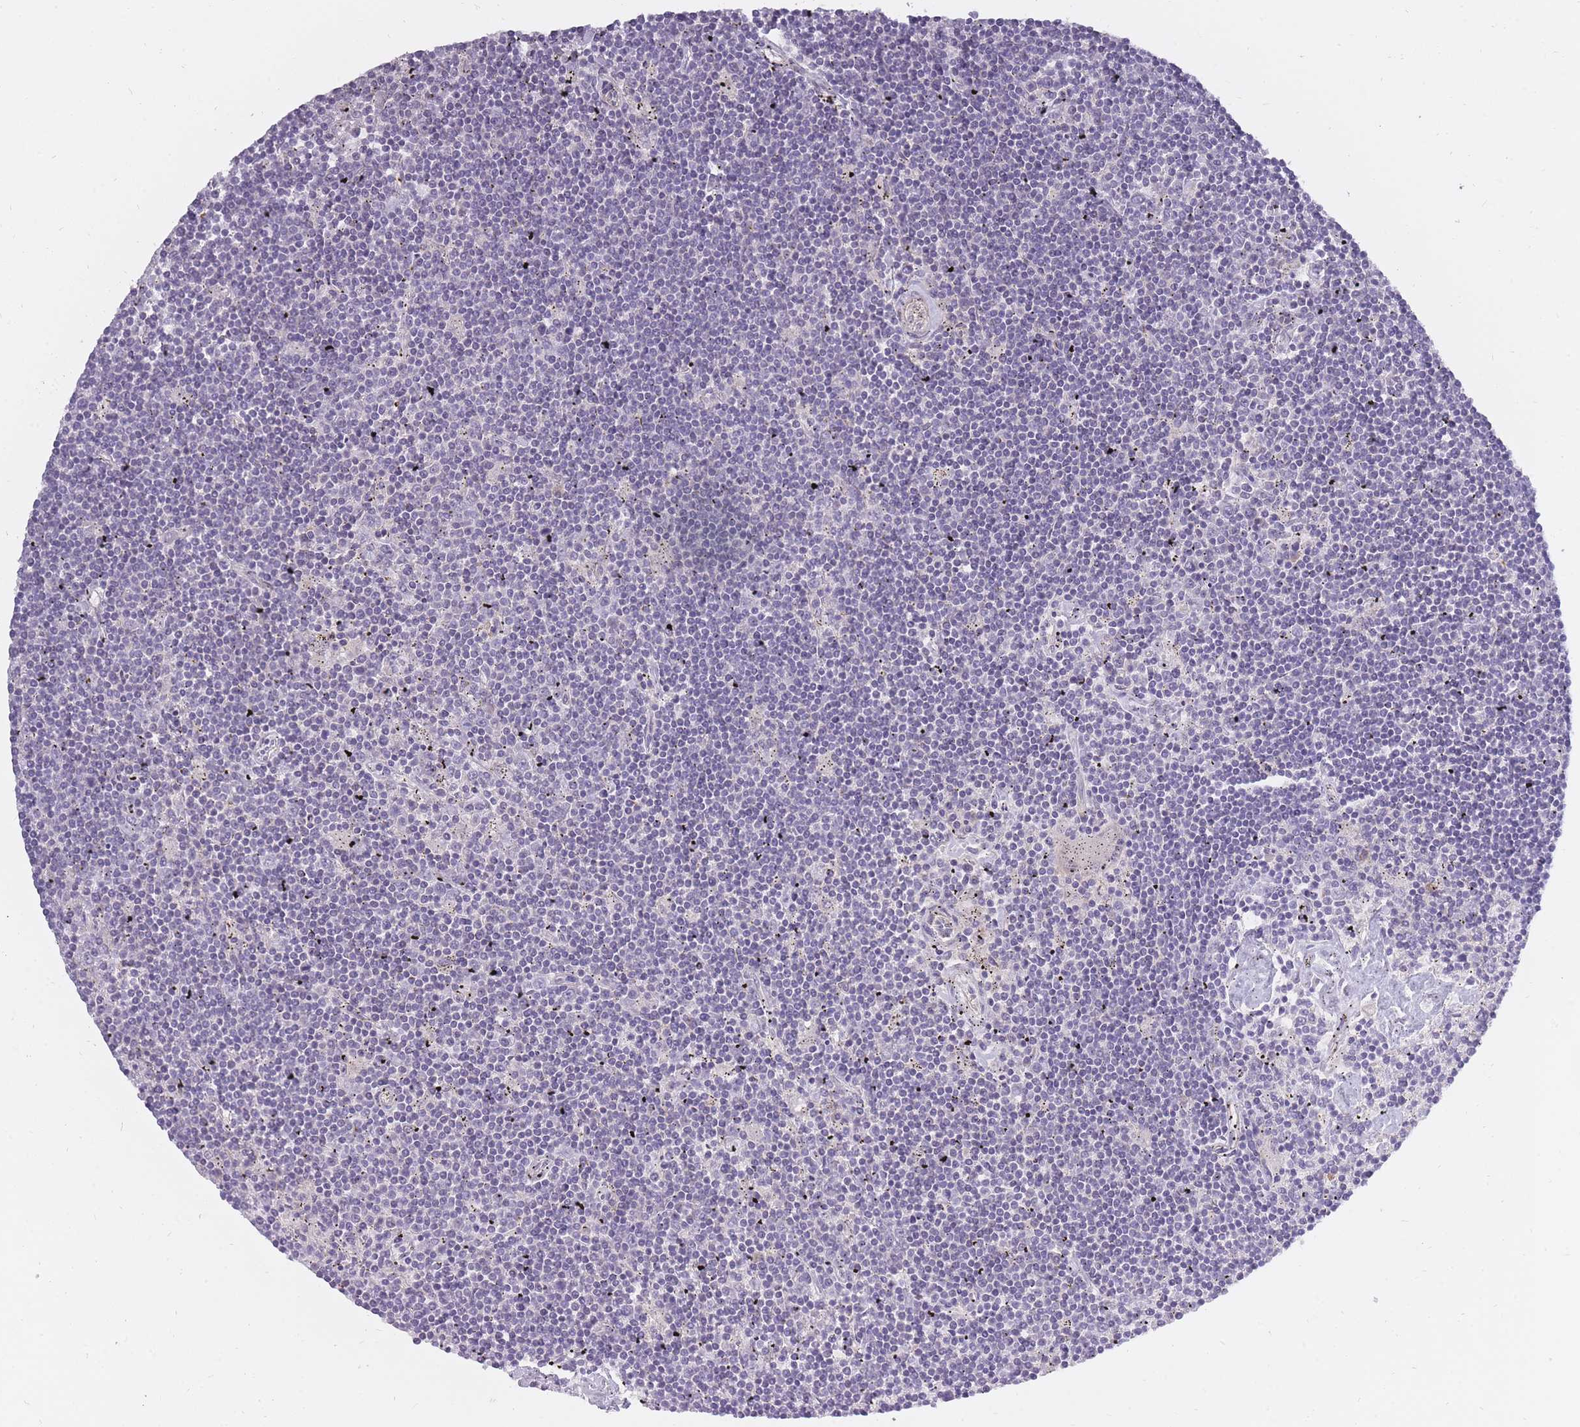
{"staining": {"intensity": "negative", "quantity": "none", "location": "none"}, "tissue": "lymphoma", "cell_type": "Tumor cells", "image_type": "cancer", "snomed": [{"axis": "morphology", "description": "Malignant lymphoma, non-Hodgkin's type, Low grade"}, {"axis": "topography", "description": "Spleen"}], "caption": "The histopathology image shows no significant expression in tumor cells of low-grade malignant lymphoma, non-Hodgkin's type.", "gene": "ALKBH4", "patient": {"sex": "male", "age": 76}}